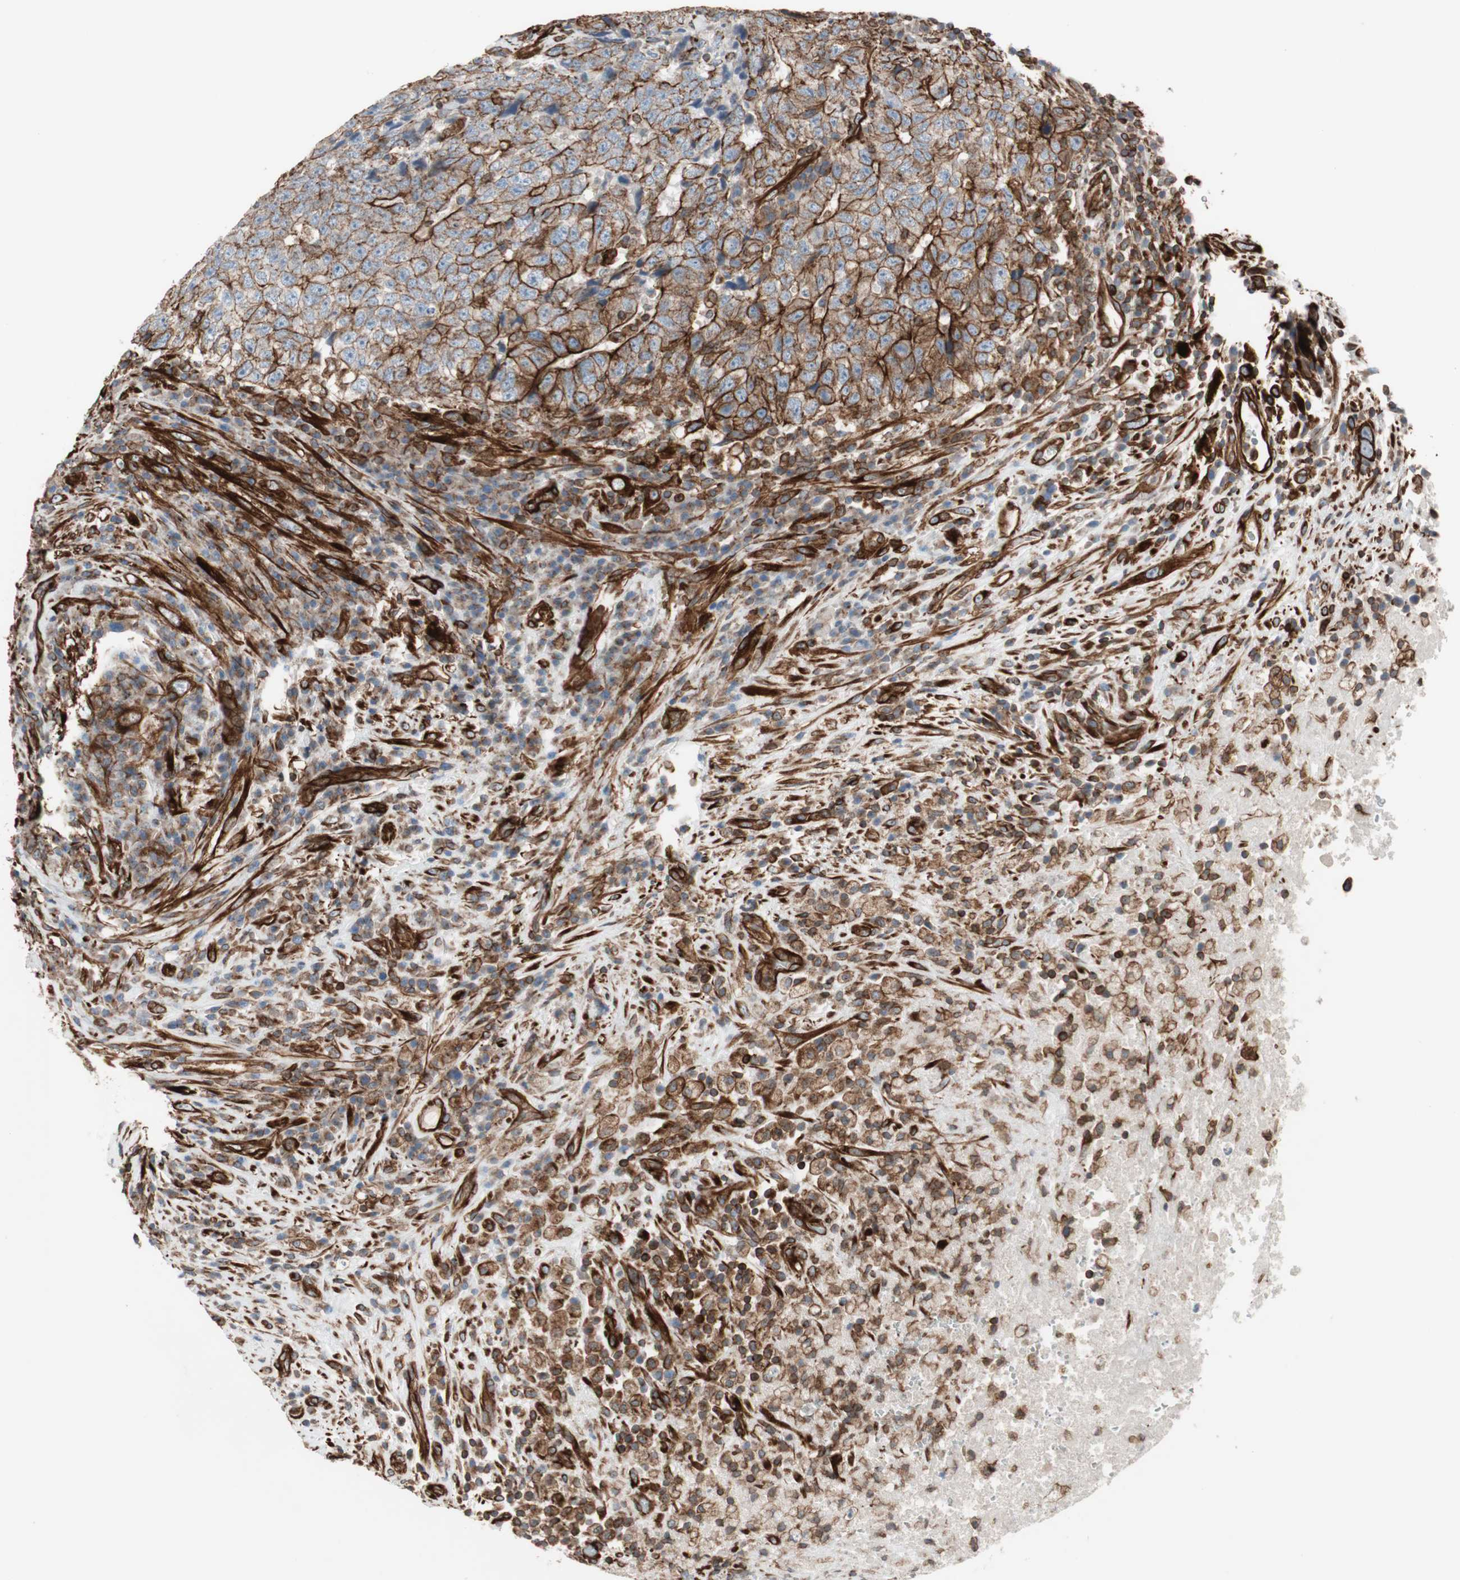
{"staining": {"intensity": "strong", "quantity": ">75%", "location": "cytoplasmic/membranous"}, "tissue": "testis cancer", "cell_type": "Tumor cells", "image_type": "cancer", "snomed": [{"axis": "morphology", "description": "Necrosis, NOS"}, {"axis": "morphology", "description": "Carcinoma, Embryonal, NOS"}, {"axis": "topography", "description": "Testis"}], "caption": "Immunohistochemical staining of testis embryonal carcinoma shows high levels of strong cytoplasmic/membranous protein staining in about >75% of tumor cells.", "gene": "TCTA", "patient": {"sex": "male", "age": 19}}